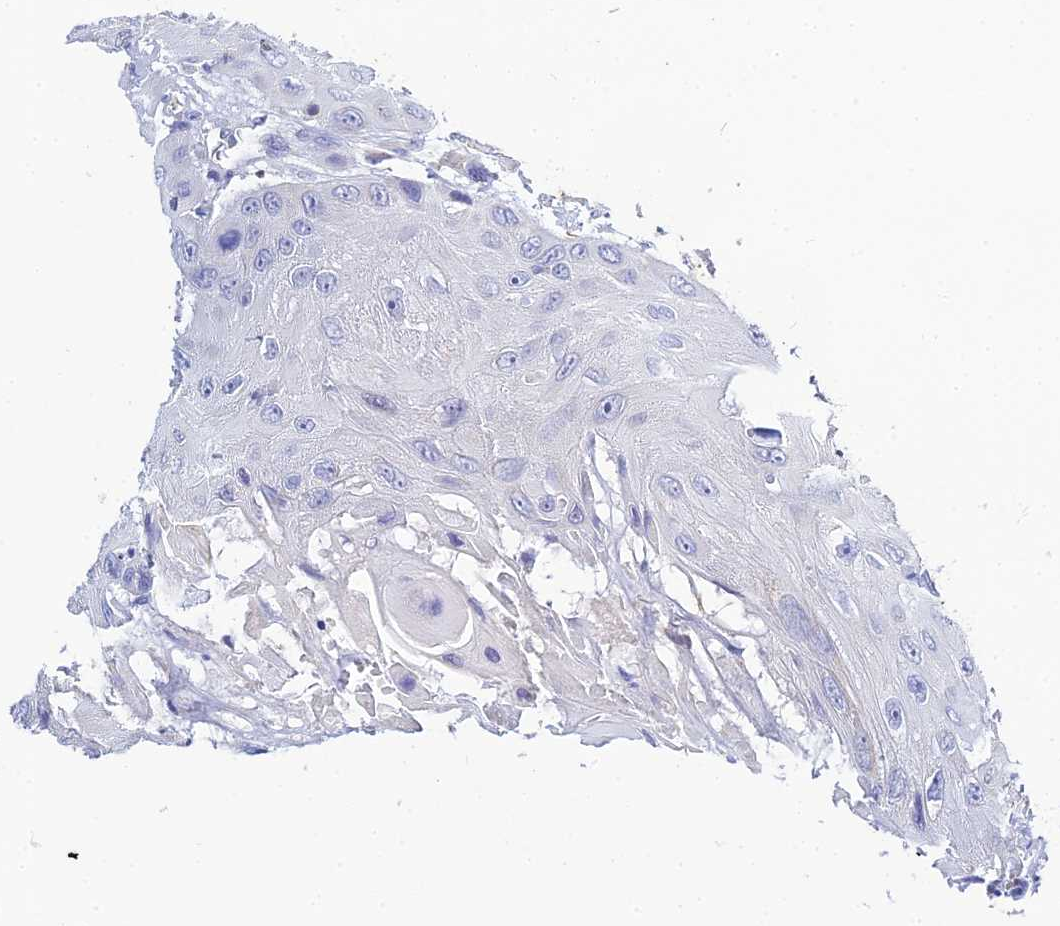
{"staining": {"intensity": "negative", "quantity": "none", "location": "none"}, "tissue": "head and neck cancer", "cell_type": "Tumor cells", "image_type": "cancer", "snomed": [{"axis": "morphology", "description": "Squamous cell carcinoma, NOS"}, {"axis": "topography", "description": "Head-Neck"}], "caption": "Immunohistochemistry (IHC) of head and neck cancer (squamous cell carcinoma) reveals no expression in tumor cells.", "gene": "ZXDA", "patient": {"sex": "male", "age": 81}}